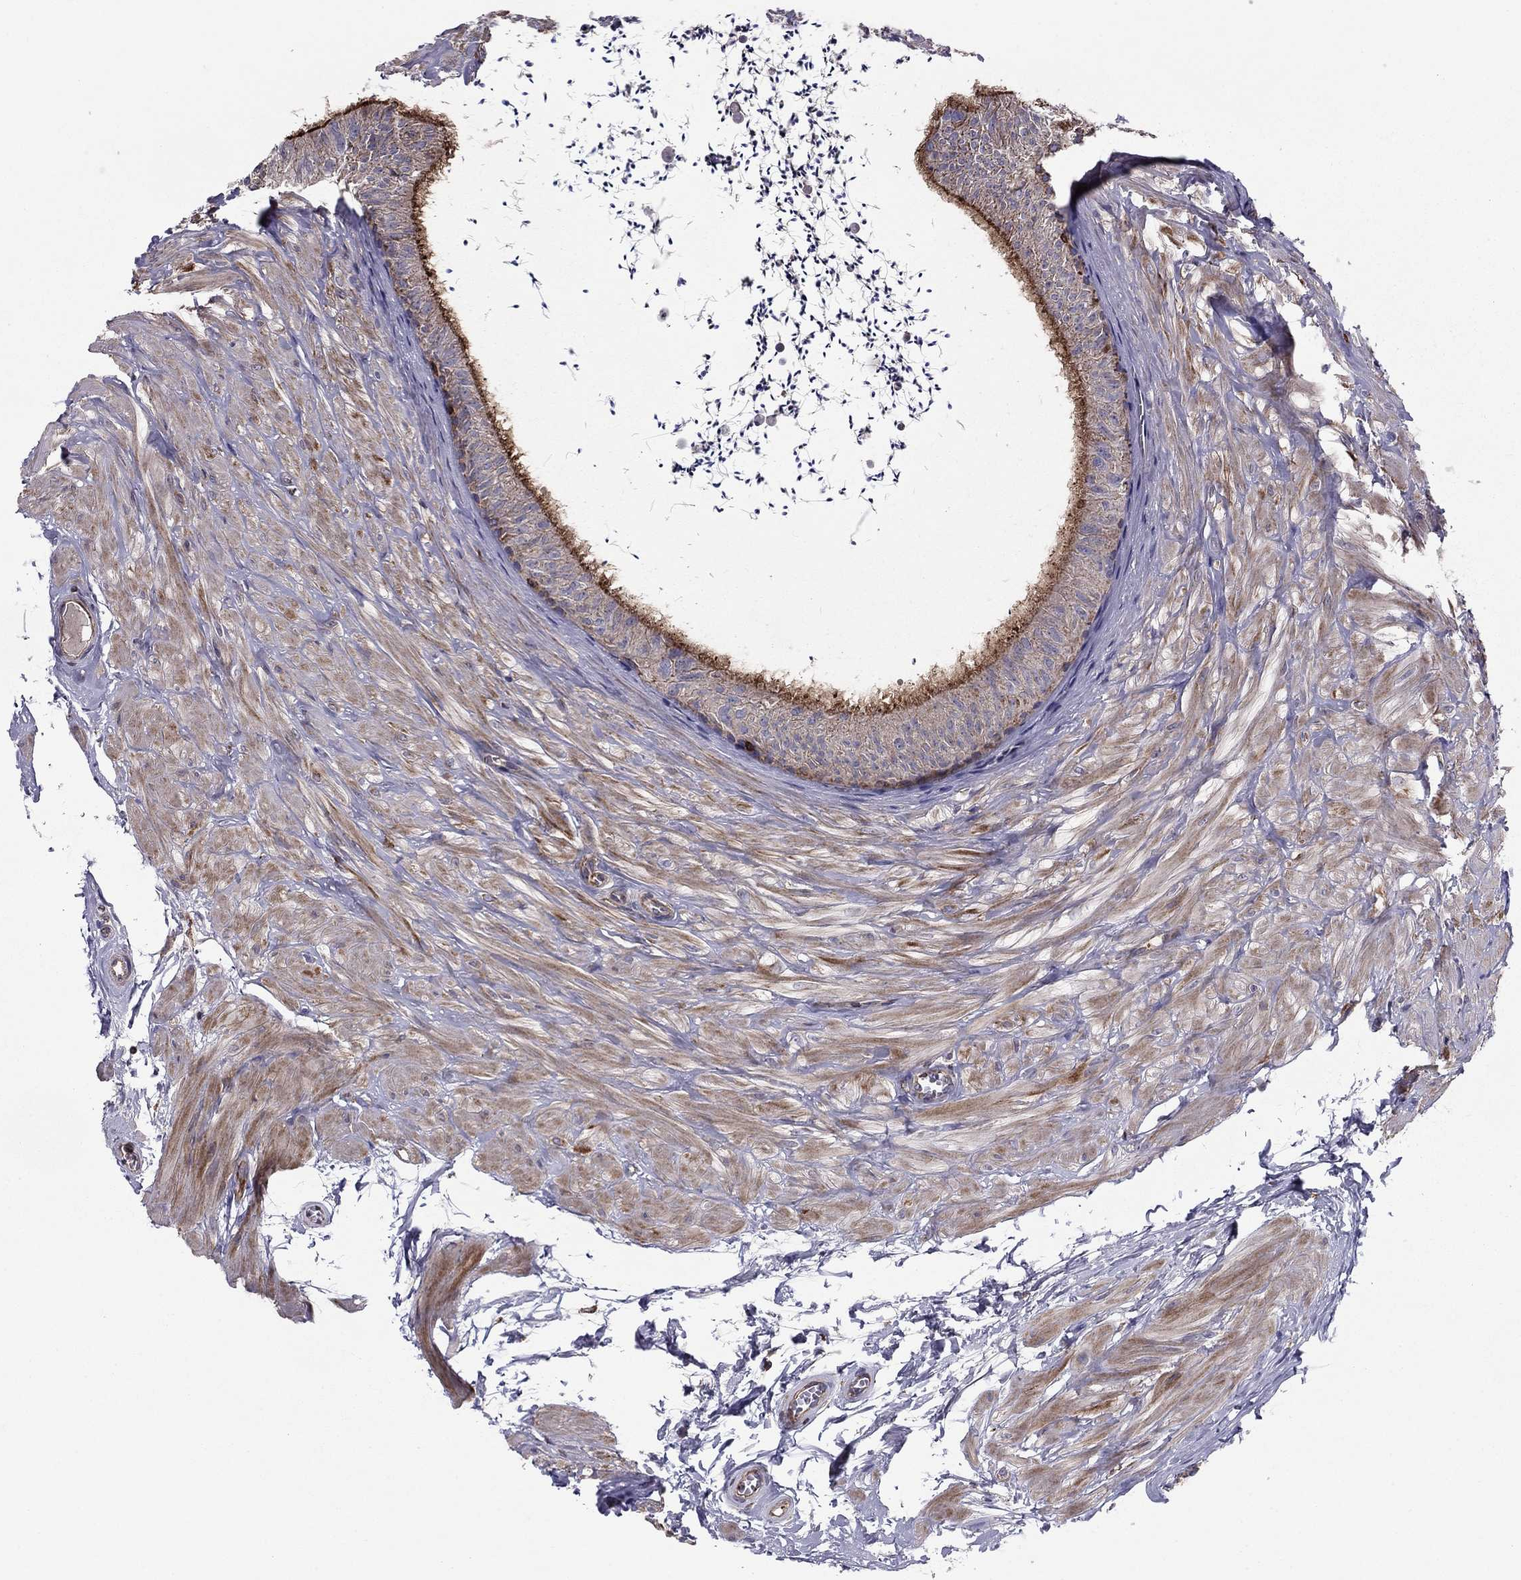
{"staining": {"intensity": "strong", "quantity": "<25%", "location": "cytoplasmic/membranous"}, "tissue": "epididymis", "cell_type": "Glandular cells", "image_type": "normal", "snomed": [{"axis": "morphology", "description": "Normal tissue, NOS"}, {"axis": "topography", "description": "Epididymis"}], "caption": "Glandular cells demonstrate strong cytoplasmic/membranous expression in about <25% of cells in normal epididymis. Using DAB (3,3'-diaminobenzidine) (brown) and hematoxylin (blue) stains, captured at high magnification using brightfield microscopy.", "gene": "ALG6", "patient": {"sex": "male", "age": 32}}